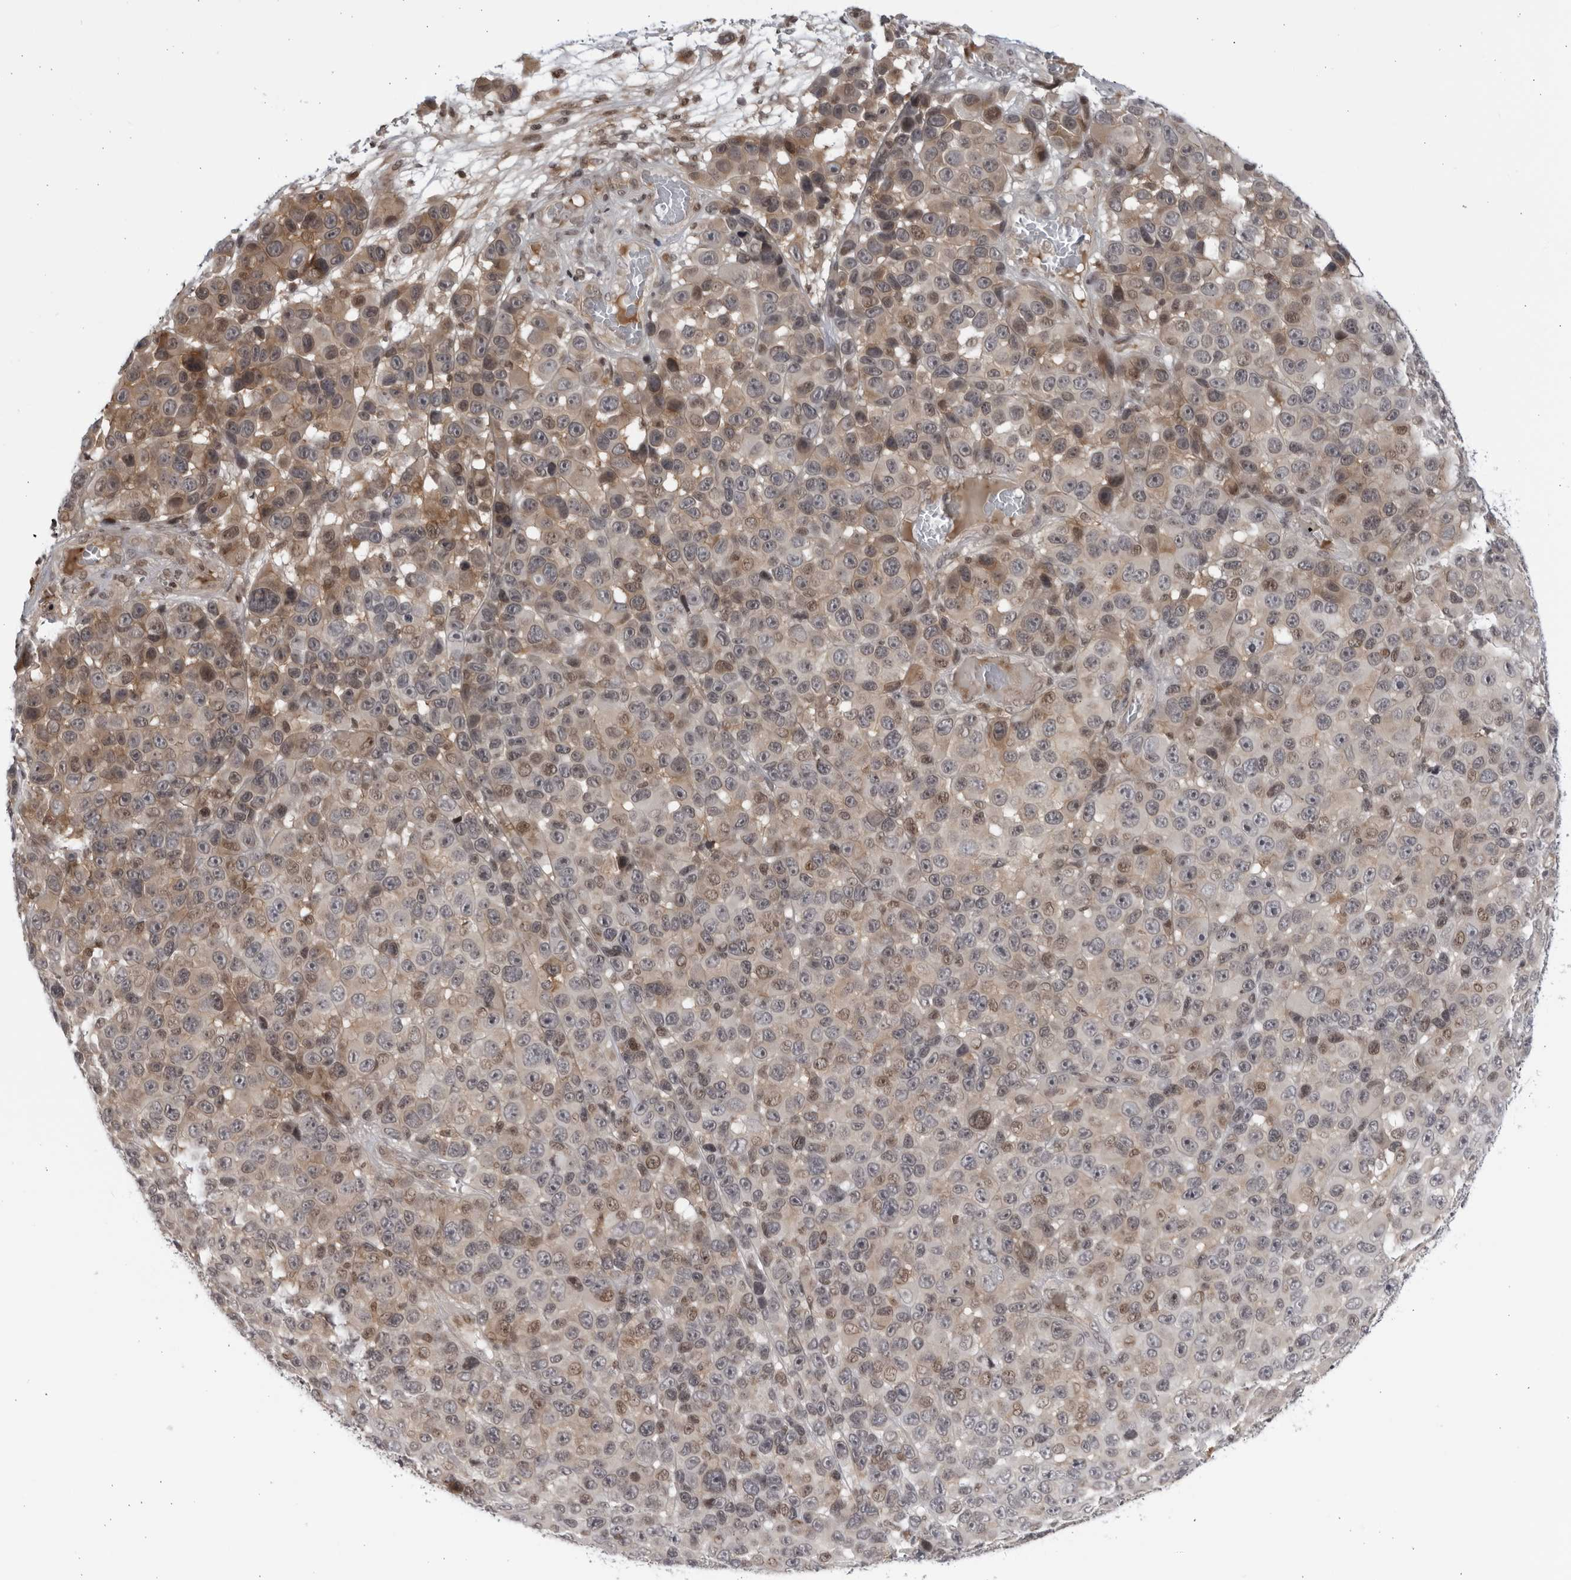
{"staining": {"intensity": "weak", "quantity": "25%-75%", "location": "cytoplasmic/membranous"}, "tissue": "melanoma", "cell_type": "Tumor cells", "image_type": "cancer", "snomed": [{"axis": "morphology", "description": "Malignant melanoma, NOS"}, {"axis": "topography", "description": "Skin"}], "caption": "Melanoma stained with immunohistochemistry (IHC) shows weak cytoplasmic/membranous expression in about 25%-75% of tumor cells. Nuclei are stained in blue.", "gene": "DTL", "patient": {"sex": "male", "age": 53}}